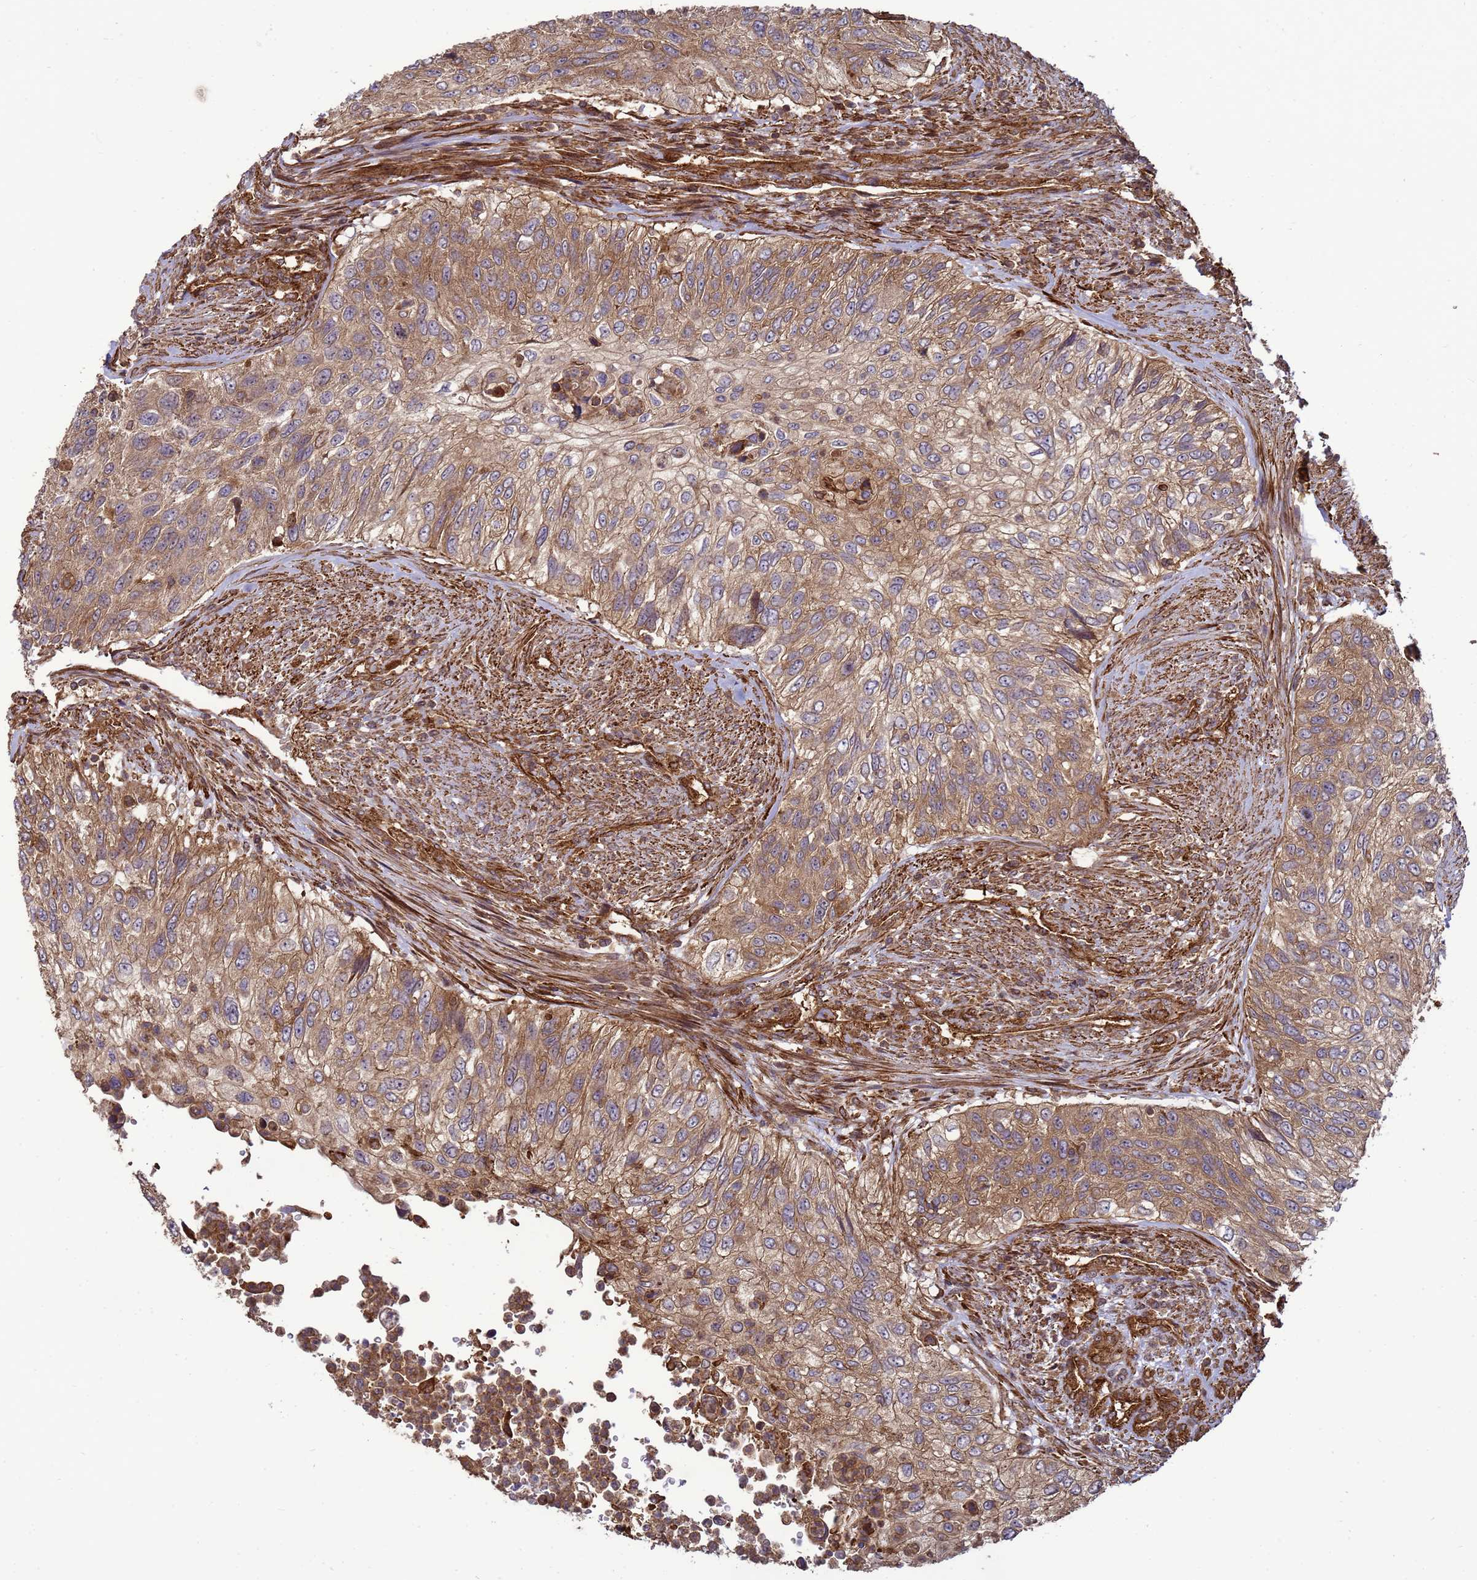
{"staining": {"intensity": "moderate", "quantity": ">75%", "location": "cytoplasmic/membranous"}, "tissue": "urothelial cancer", "cell_type": "Tumor cells", "image_type": "cancer", "snomed": [{"axis": "morphology", "description": "Urothelial carcinoma, High grade"}, {"axis": "topography", "description": "Urinary bladder"}], "caption": "Moderate cytoplasmic/membranous expression is identified in approximately >75% of tumor cells in high-grade urothelial carcinoma.", "gene": "CNOT1", "patient": {"sex": "female", "age": 60}}